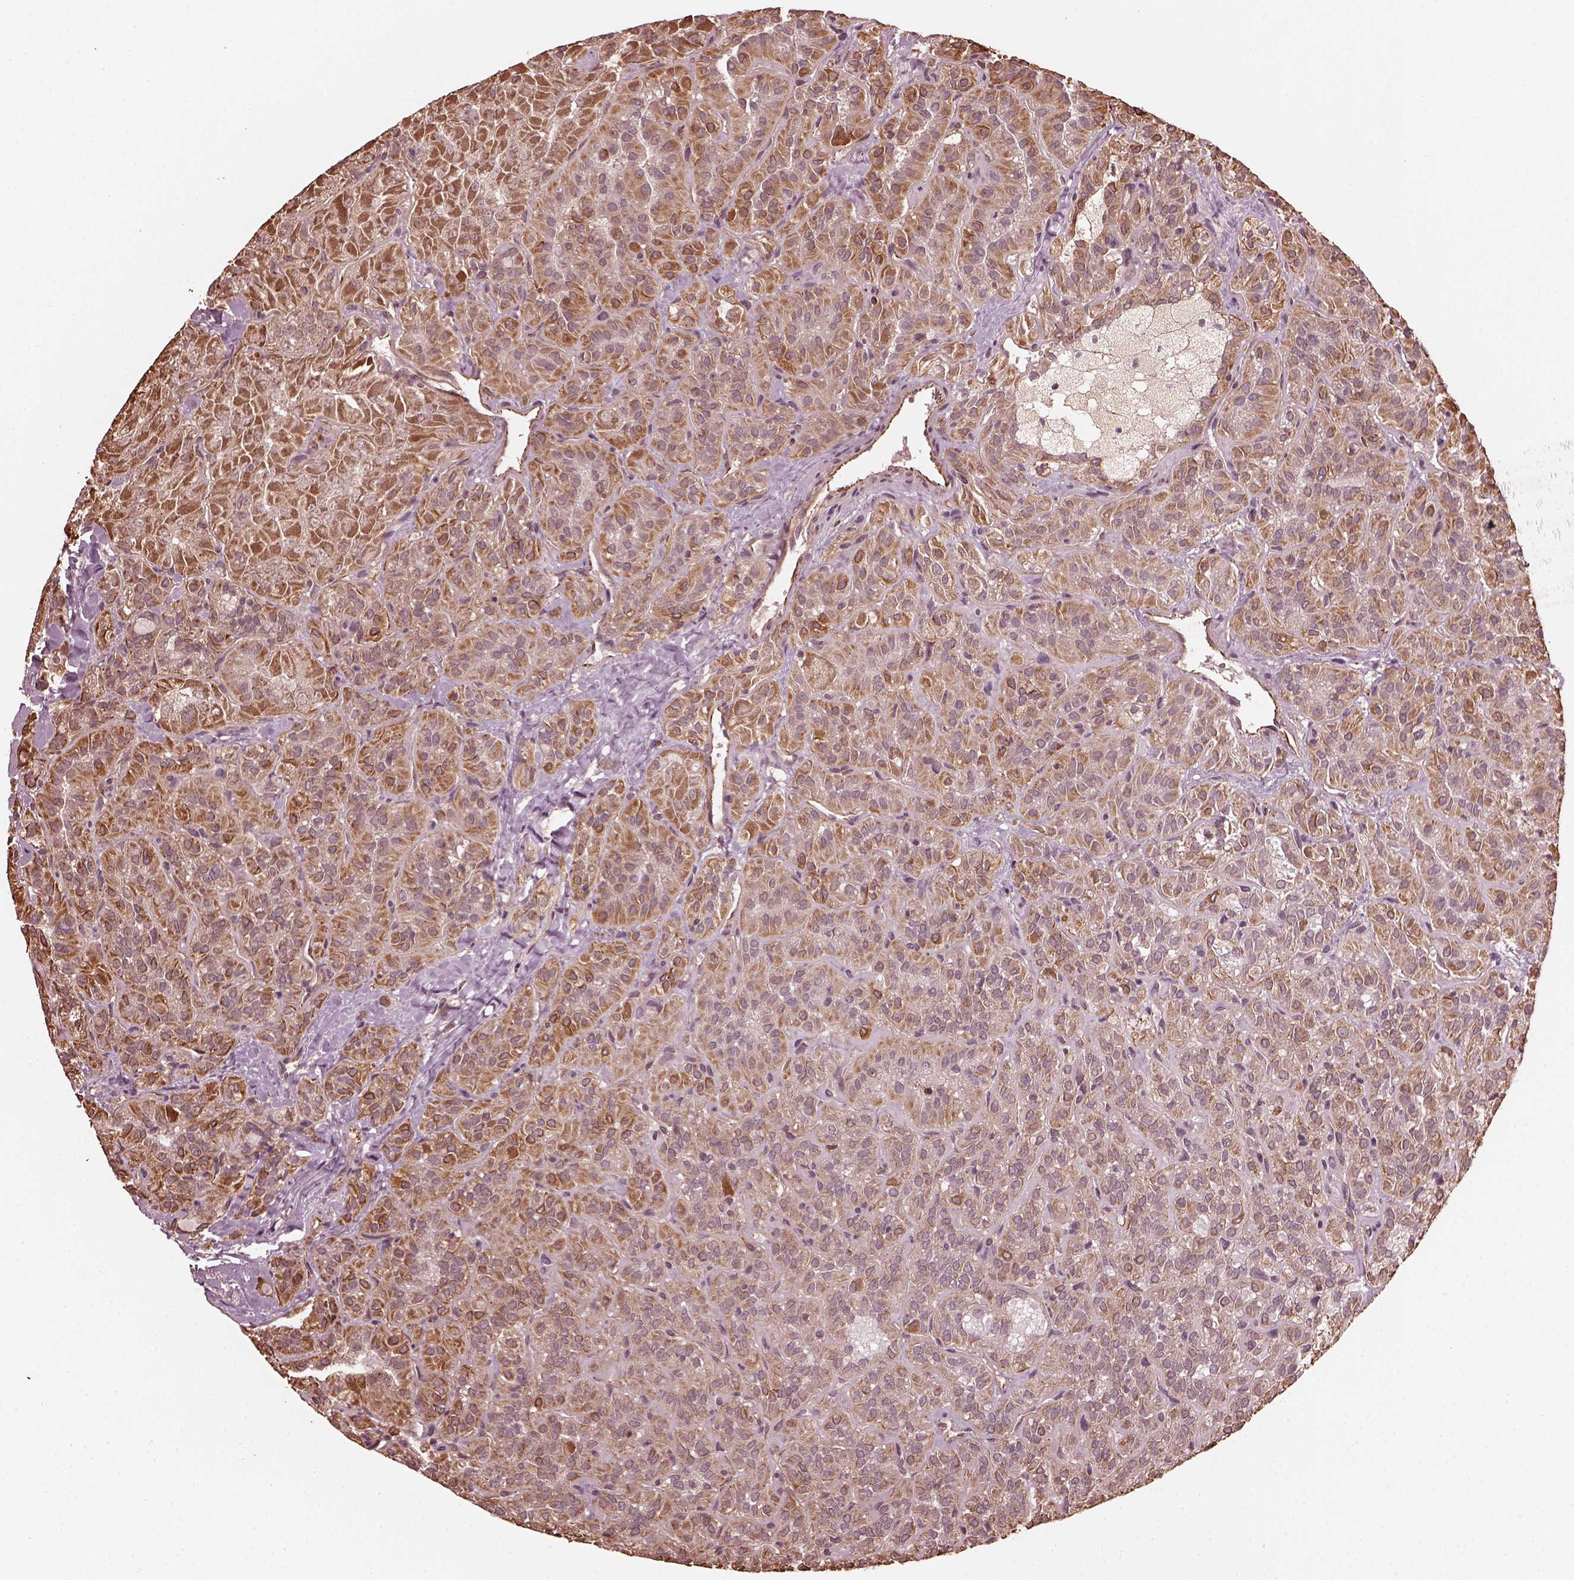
{"staining": {"intensity": "moderate", "quantity": "<25%", "location": "cytoplasmic/membranous"}, "tissue": "thyroid cancer", "cell_type": "Tumor cells", "image_type": "cancer", "snomed": [{"axis": "morphology", "description": "Papillary adenocarcinoma, NOS"}, {"axis": "topography", "description": "Thyroid gland"}], "caption": "IHC photomicrograph of neoplastic tissue: human thyroid papillary adenocarcinoma stained using IHC shows low levels of moderate protein expression localized specifically in the cytoplasmic/membranous of tumor cells, appearing as a cytoplasmic/membranous brown color.", "gene": "GTPBP1", "patient": {"sex": "female", "age": 45}}